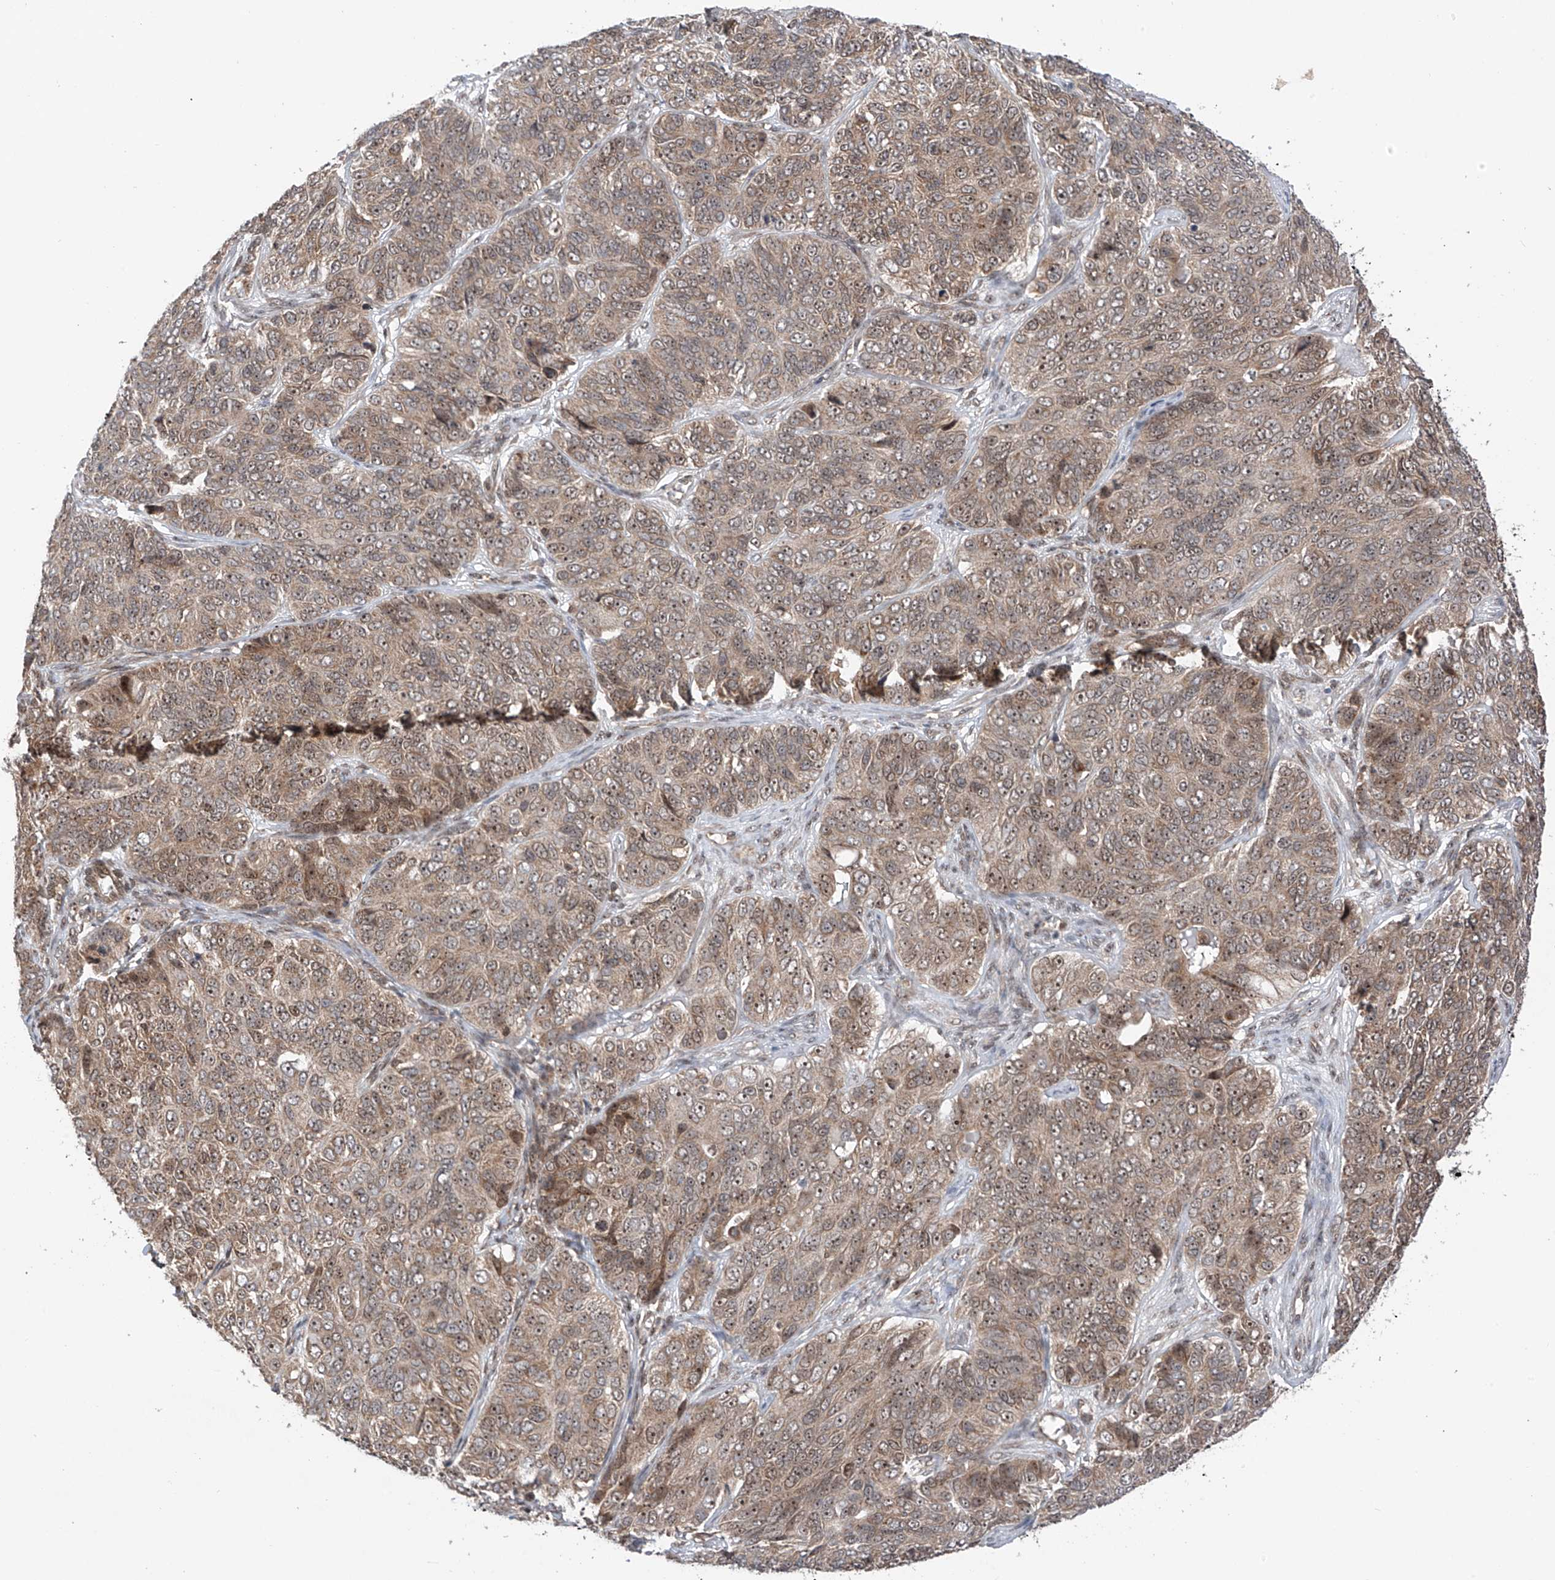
{"staining": {"intensity": "weak", "quantity": ">75%", "location": "cytoplasmic/membranous,nuclear"}, "tissue": "ovarian cancer", "cell_type": "Tumor cells", "image_type": "cancer", "snomed": [{"axis": "morphology", "description": "Carcinoma, endometroid"}, {"axis": "topography", "description": "Ovary"}], "caption": "An immunohistochemistry photomicrograph of tumor tissue is shown. Protein staining in brown highlights weak cytoplasmic/membranous and nuclear positivity in endometroid carcinoma (ovarian) within tumor cells. Using DAB (3,3'-diaminobenzidine) (brown) and hematoxylin (blue) stains, captured at high magnification using brightfield microscopy.", "gene": "C1orf131", "patient": {"sex": "female", "age": 51}}